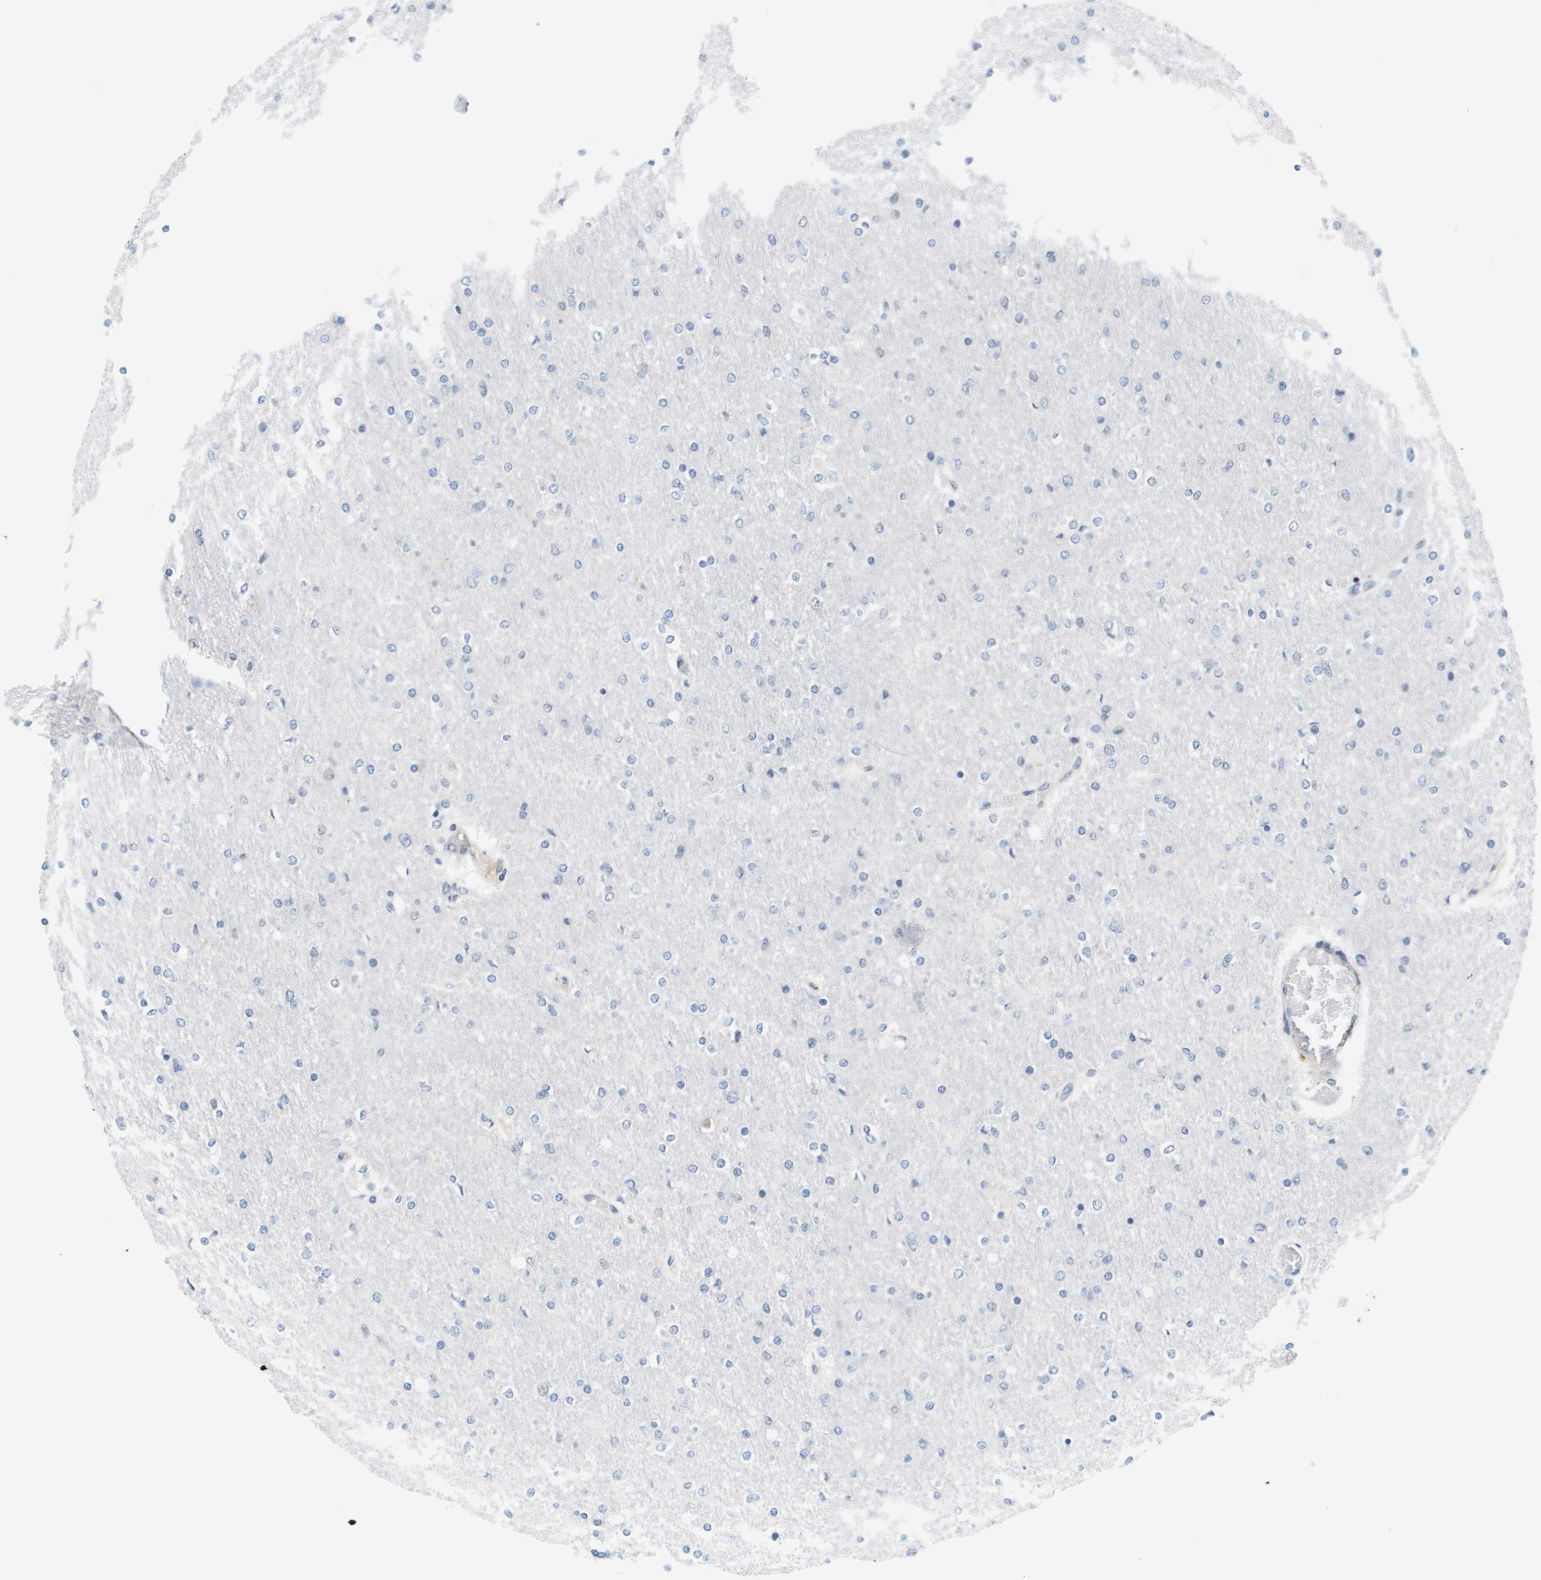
{"staining": {"intensity": "negative", "quantity": "none", "location": "none"}, "tissue": "glioma", "cell_type": "Tumor cells", "image_type": "cancer", "snomed": [{"axis": "morphology", "description": "Glioma, malignant, High grade"}, {"axis": "topography", "description": "Cerebral cortex"}], "caption": "High magnification brightfield microscopy of malignant high-grade glioma stained with DAB (3,3'-diaminobenzidine) (brown) and counterstained with hematoxylin (blue): tumor cells show no significant positivity.", "gene": "MARCHF8", "patient": {"sex": "female", "age": 36}}